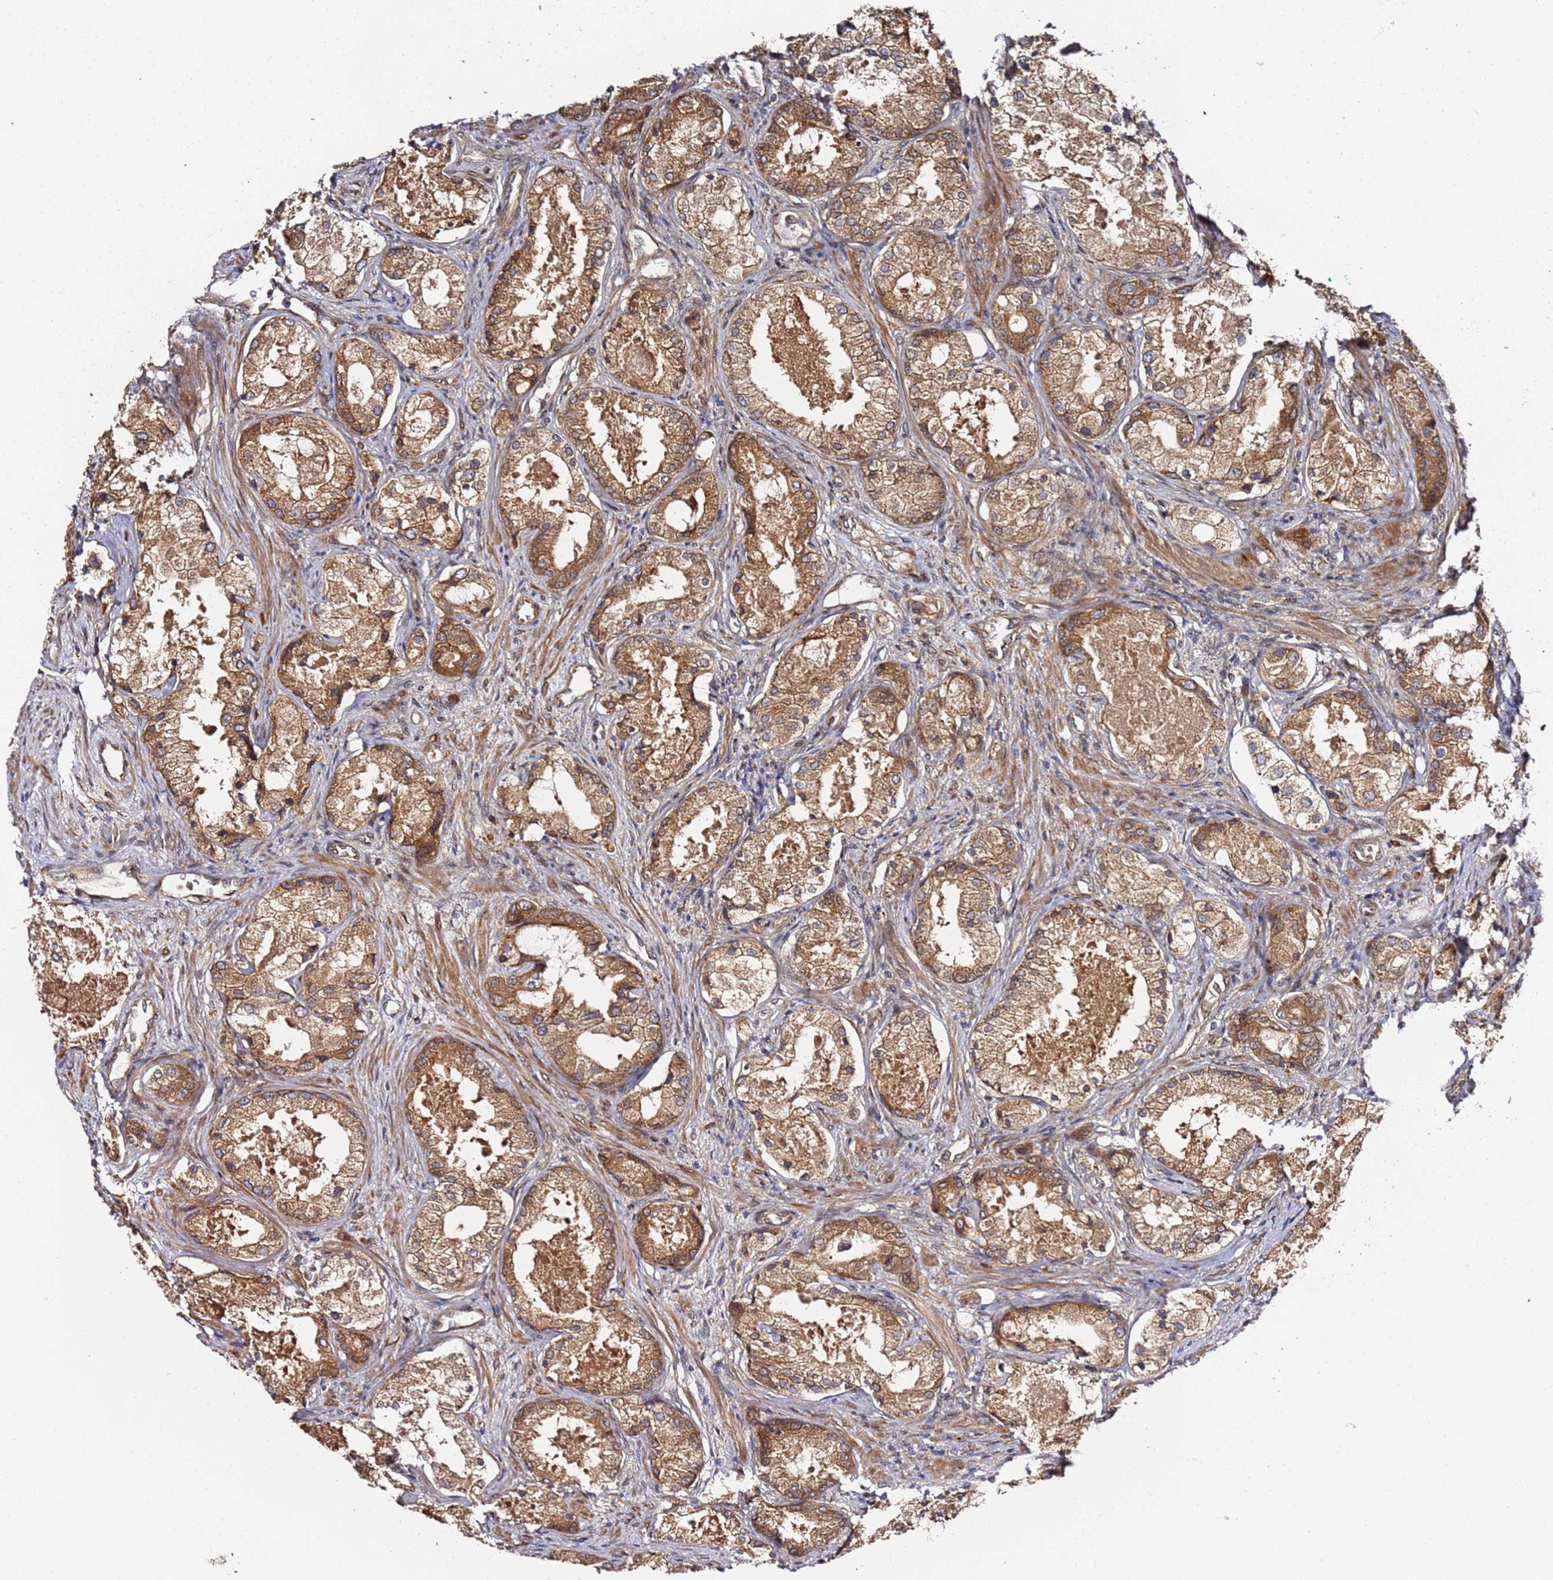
{"staining": {"intensity": "strong", "quantity": ">75%", "location": "cytoplasmic/membranous"}, "tissue": "prostate cancer", "cell_type": "Tumor cells", "image_type": "cancer", "snomed": [{"axis": "morphology", "description": "Adenocarcinoma, Low grade"}, {"axis": "topography", "description": "Prostate"}], "caption": "Prostate cancer (adenocarcinoma (low-grade)) stained with immunohistochemistry (IHC) displays strong cytoplasmic/membranous staining in about >75% of tumor cells.", "gene": "PRKAB2", "patient": {"sex": "male", "age": 68}}